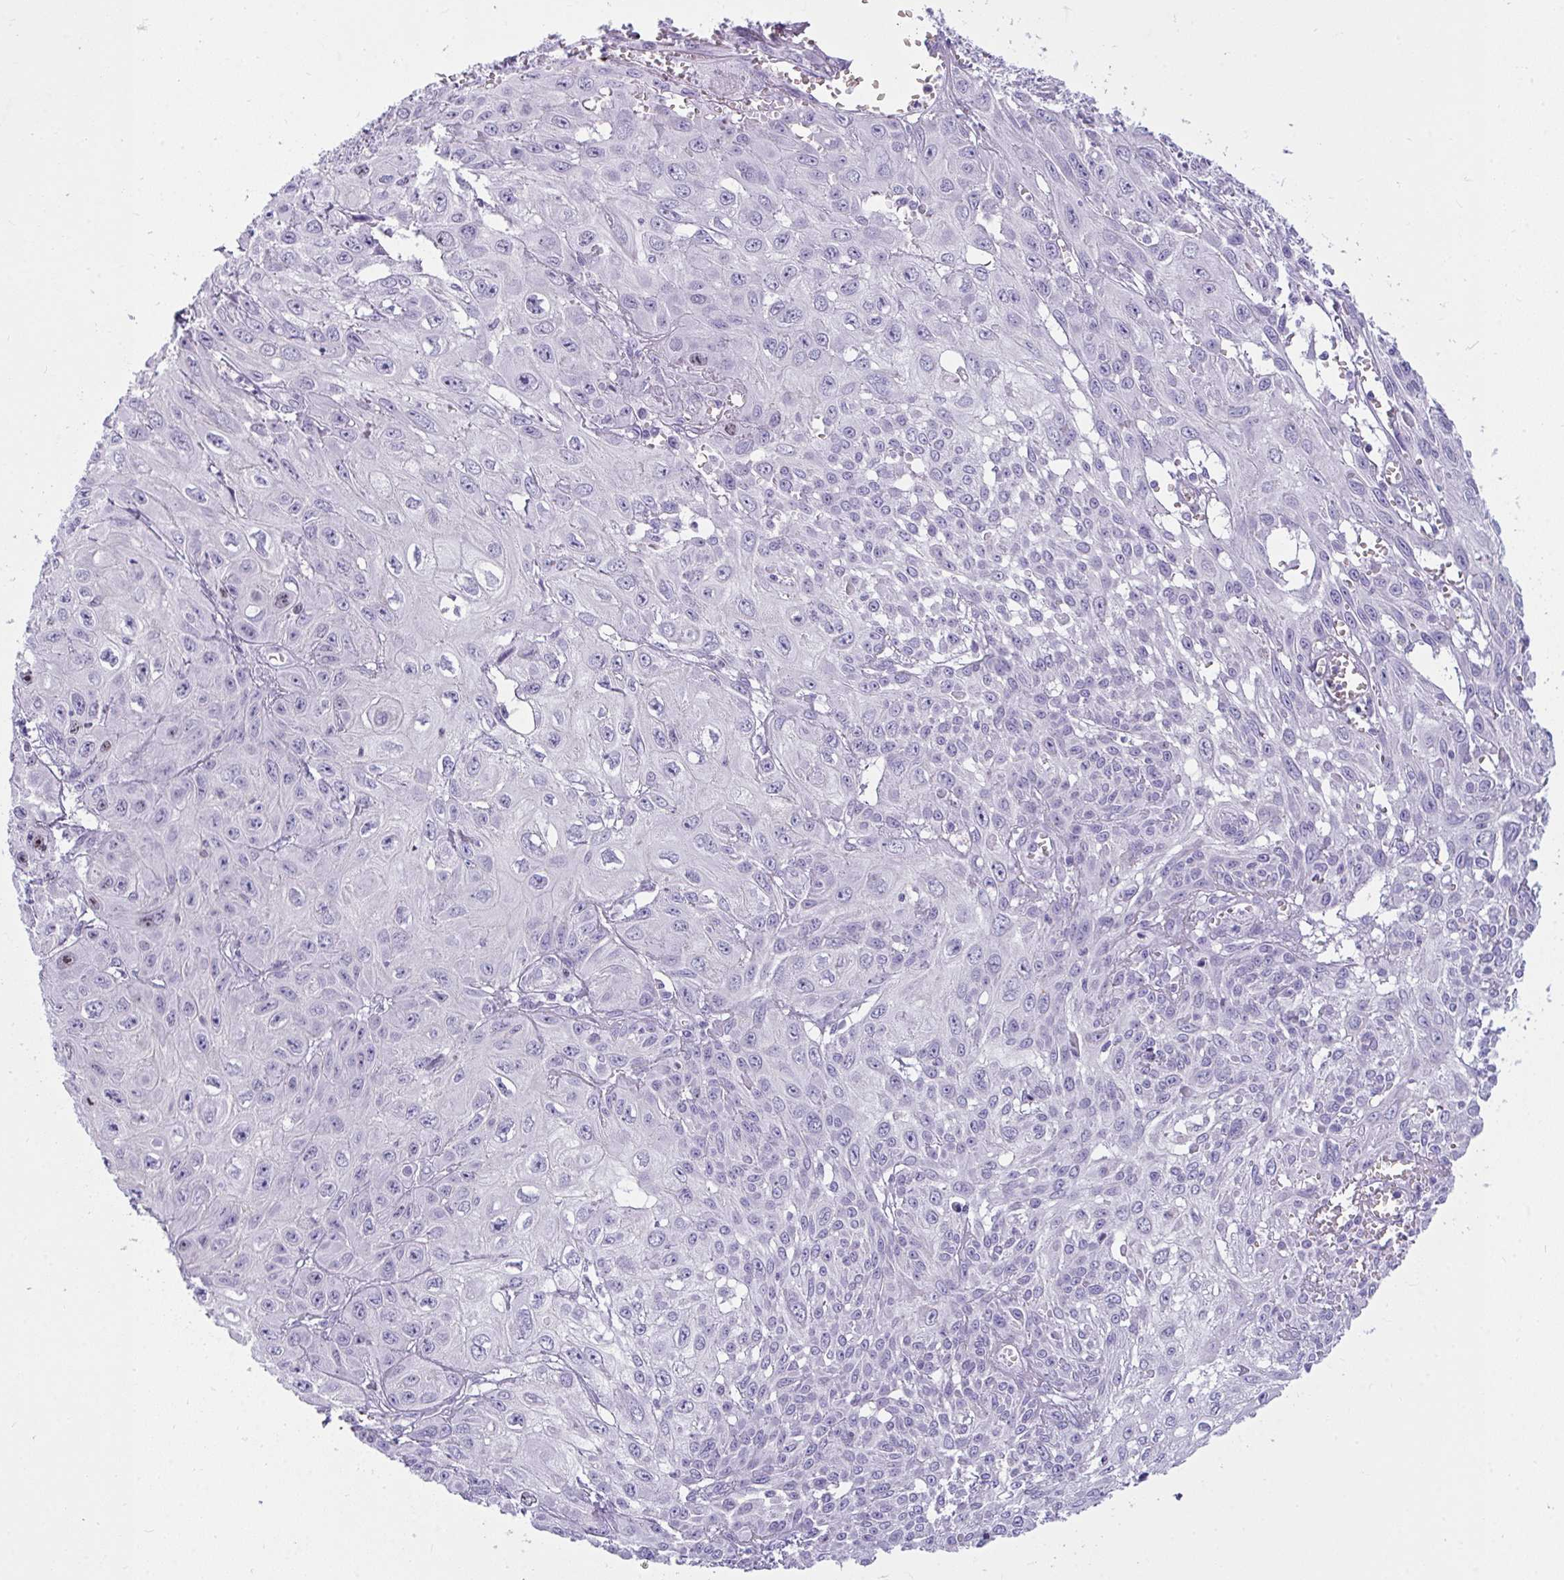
{"staining": {"intensity": "negative", "quantity": "none", "location": "none"}, "tissue": "skin cancer", "cell_type": "Tumor cells", "image_type": "cancer", "snomed": [{"axis": "morphology", "description": "Squamous cell carcinoma, NOS"}, {"axis": "topography", "description": "Skin"}, {"axis": "topography", "description": "Vulva"}], "caption": "An immunohistochemistry (IHC) histopathology image of skin cancer is shown. There is no staining in tumor cells of skin cancer.", "gene": "SUZ12", "patient": {"sex": "female", "age": 71}}